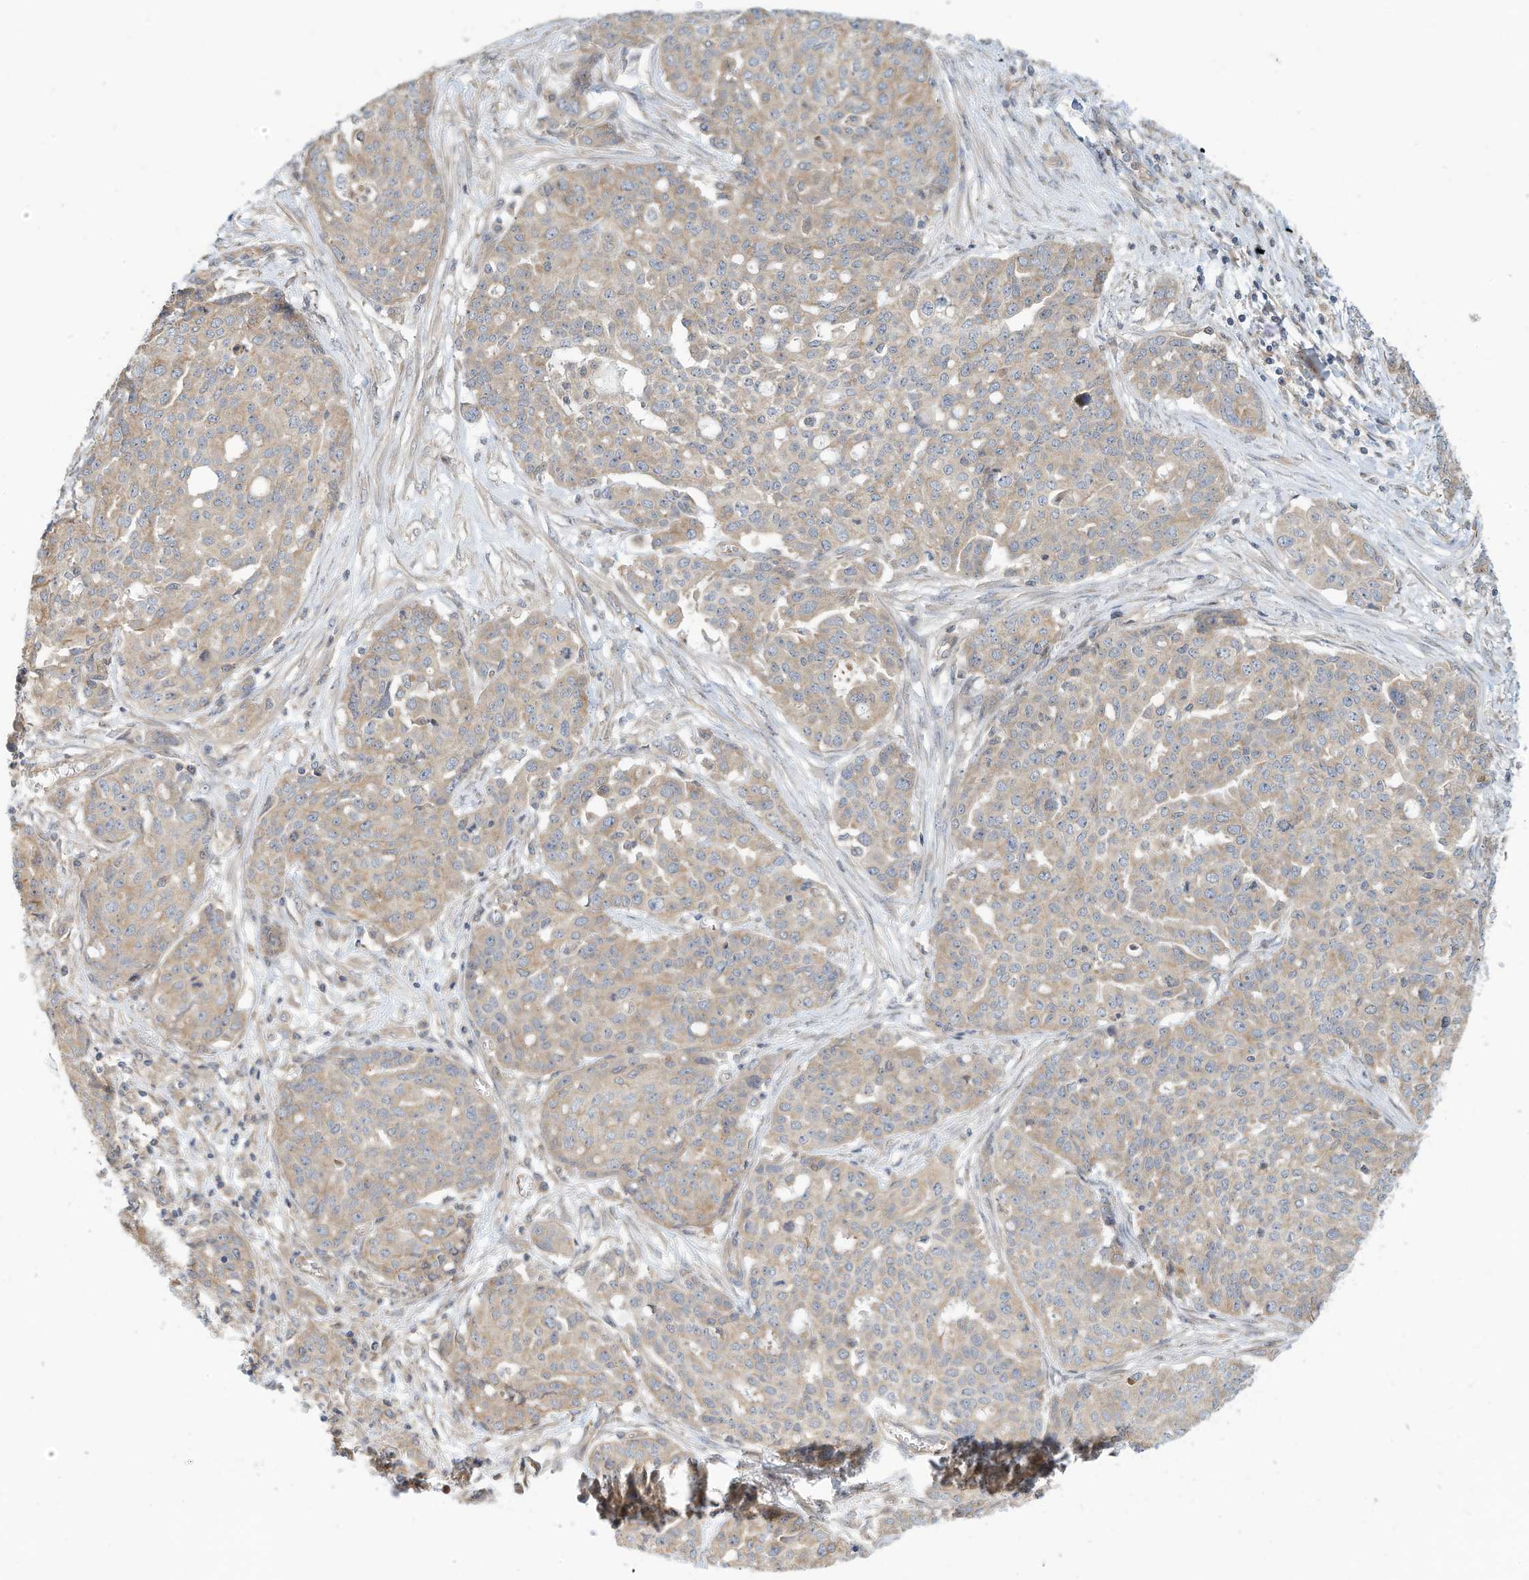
{"staining": {"intensity": "weak", "quantity": "25%-75%", "location": "cytoplasmic/membranous"}, "tissue": "ovarian cancer", "cell_type": "Tumor cells", "image_type": "cancer", "snomed": [{"axis": "morphology", "description": "Cystadenocarcinoma, serous, NOS"}, {"axis": "topography", "description": "Soft tissue"}, {"axis": "topography", "description": "Ovary"}], "caption": "This image shows ovarian cancer stained with immunohistochemistry (IHC) to label a protein in brown. The cytoplasmic/membranous of tumor cells show weak positivity for the protein. Nuclei are counter-stained blue.", "gene": "OFD1", "patient": {"sex": "female", "age": 57}}